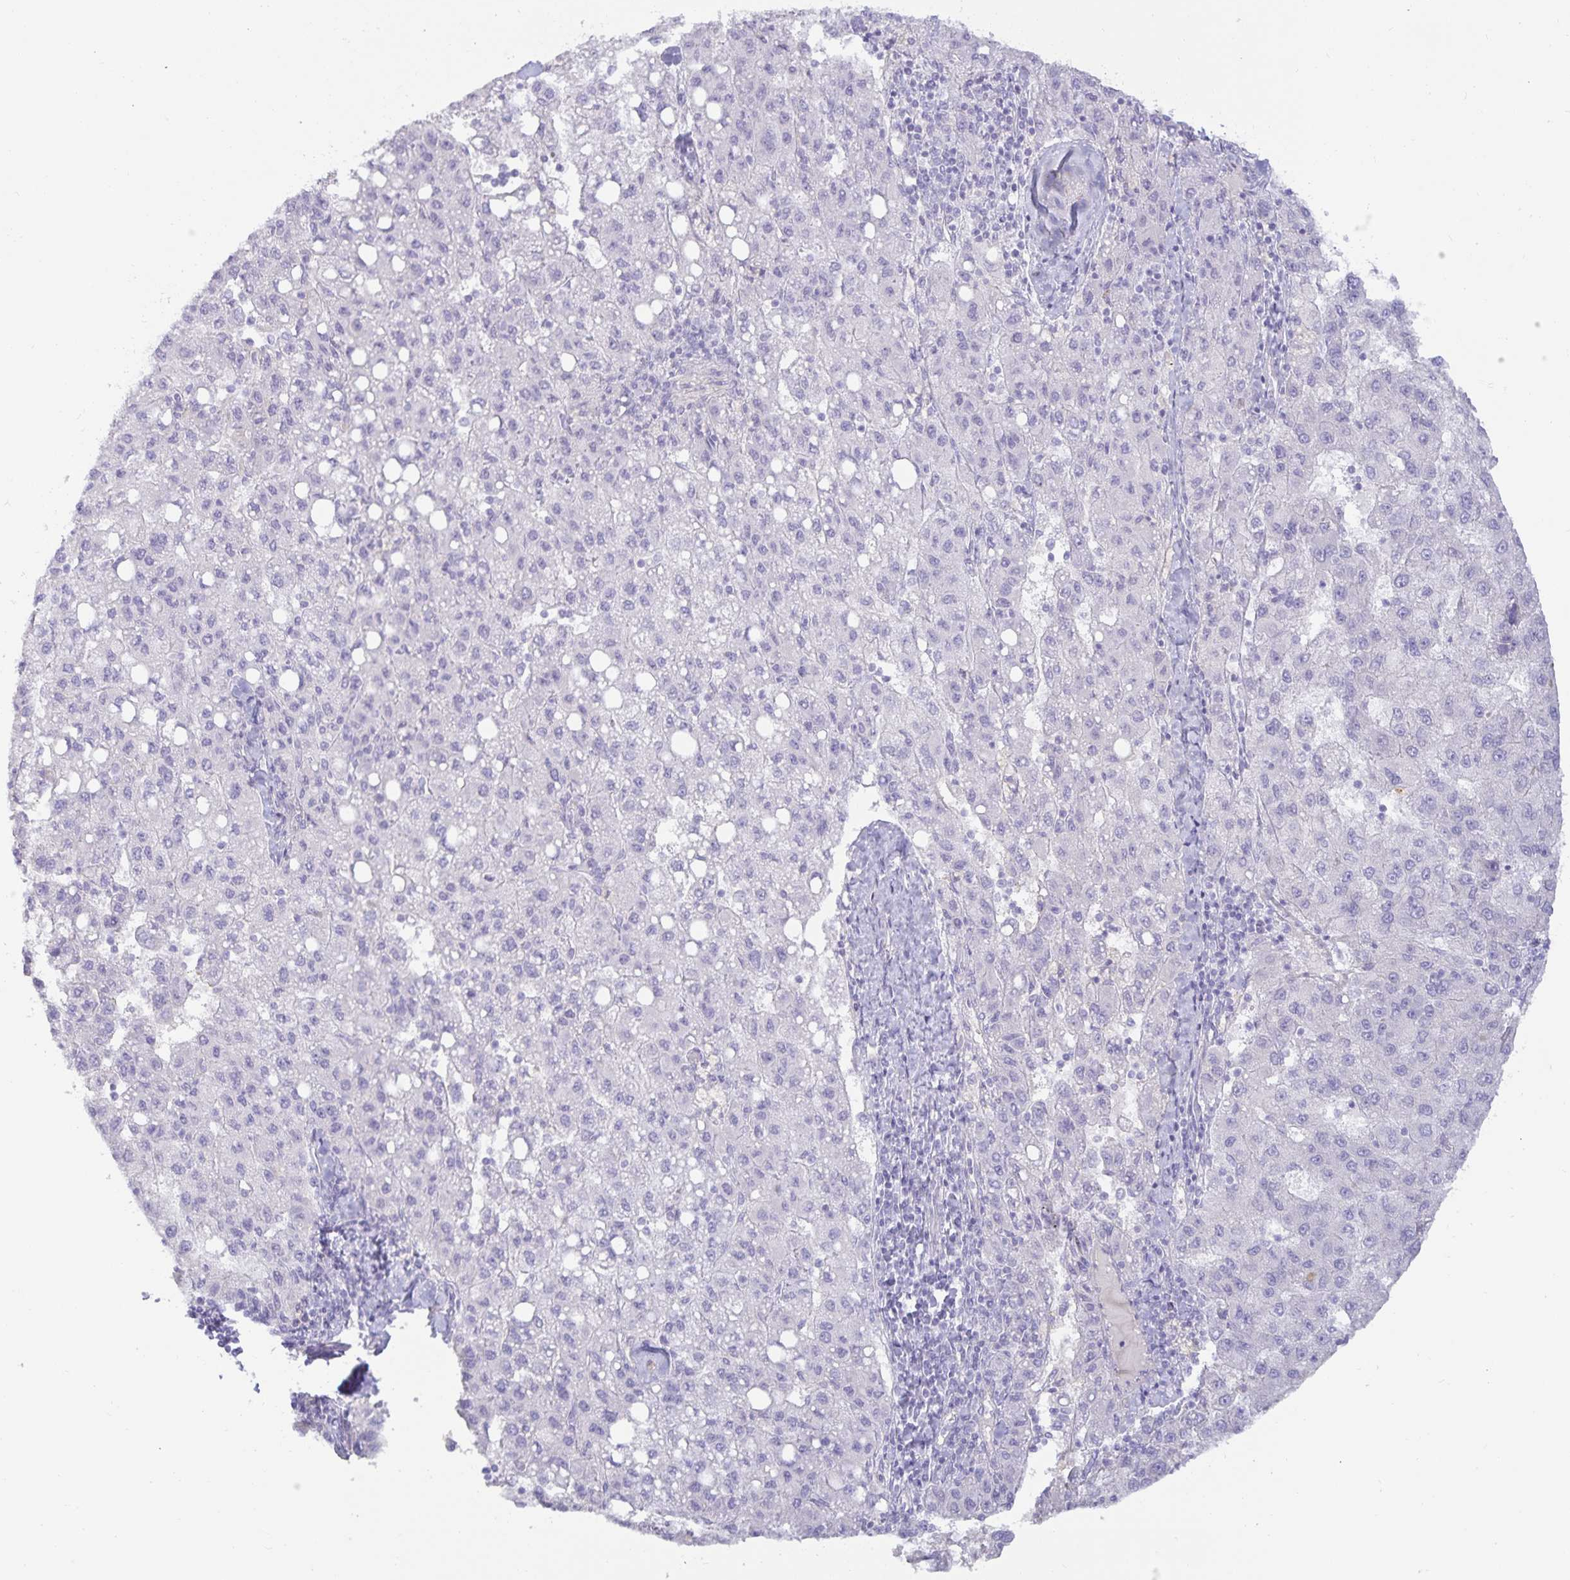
{"staining": {"intensity": "negative", "quantity": "none", "location": "none"}, "tissue": "liver cancer", "cell_type": "Tumor cells", "image_type": "cancer", "snomed": [{"axis": "morphology", "description": "Carcinoma, Hepatocellular, NOS"}, {"axis": "topography", "description": "Liver"}], "caption": "Tumor cells show no significant positivity in hepatocellular carcinoma (liver).", "gene": "SPAG4", "patient": {"sex": "female", "age": 82}}